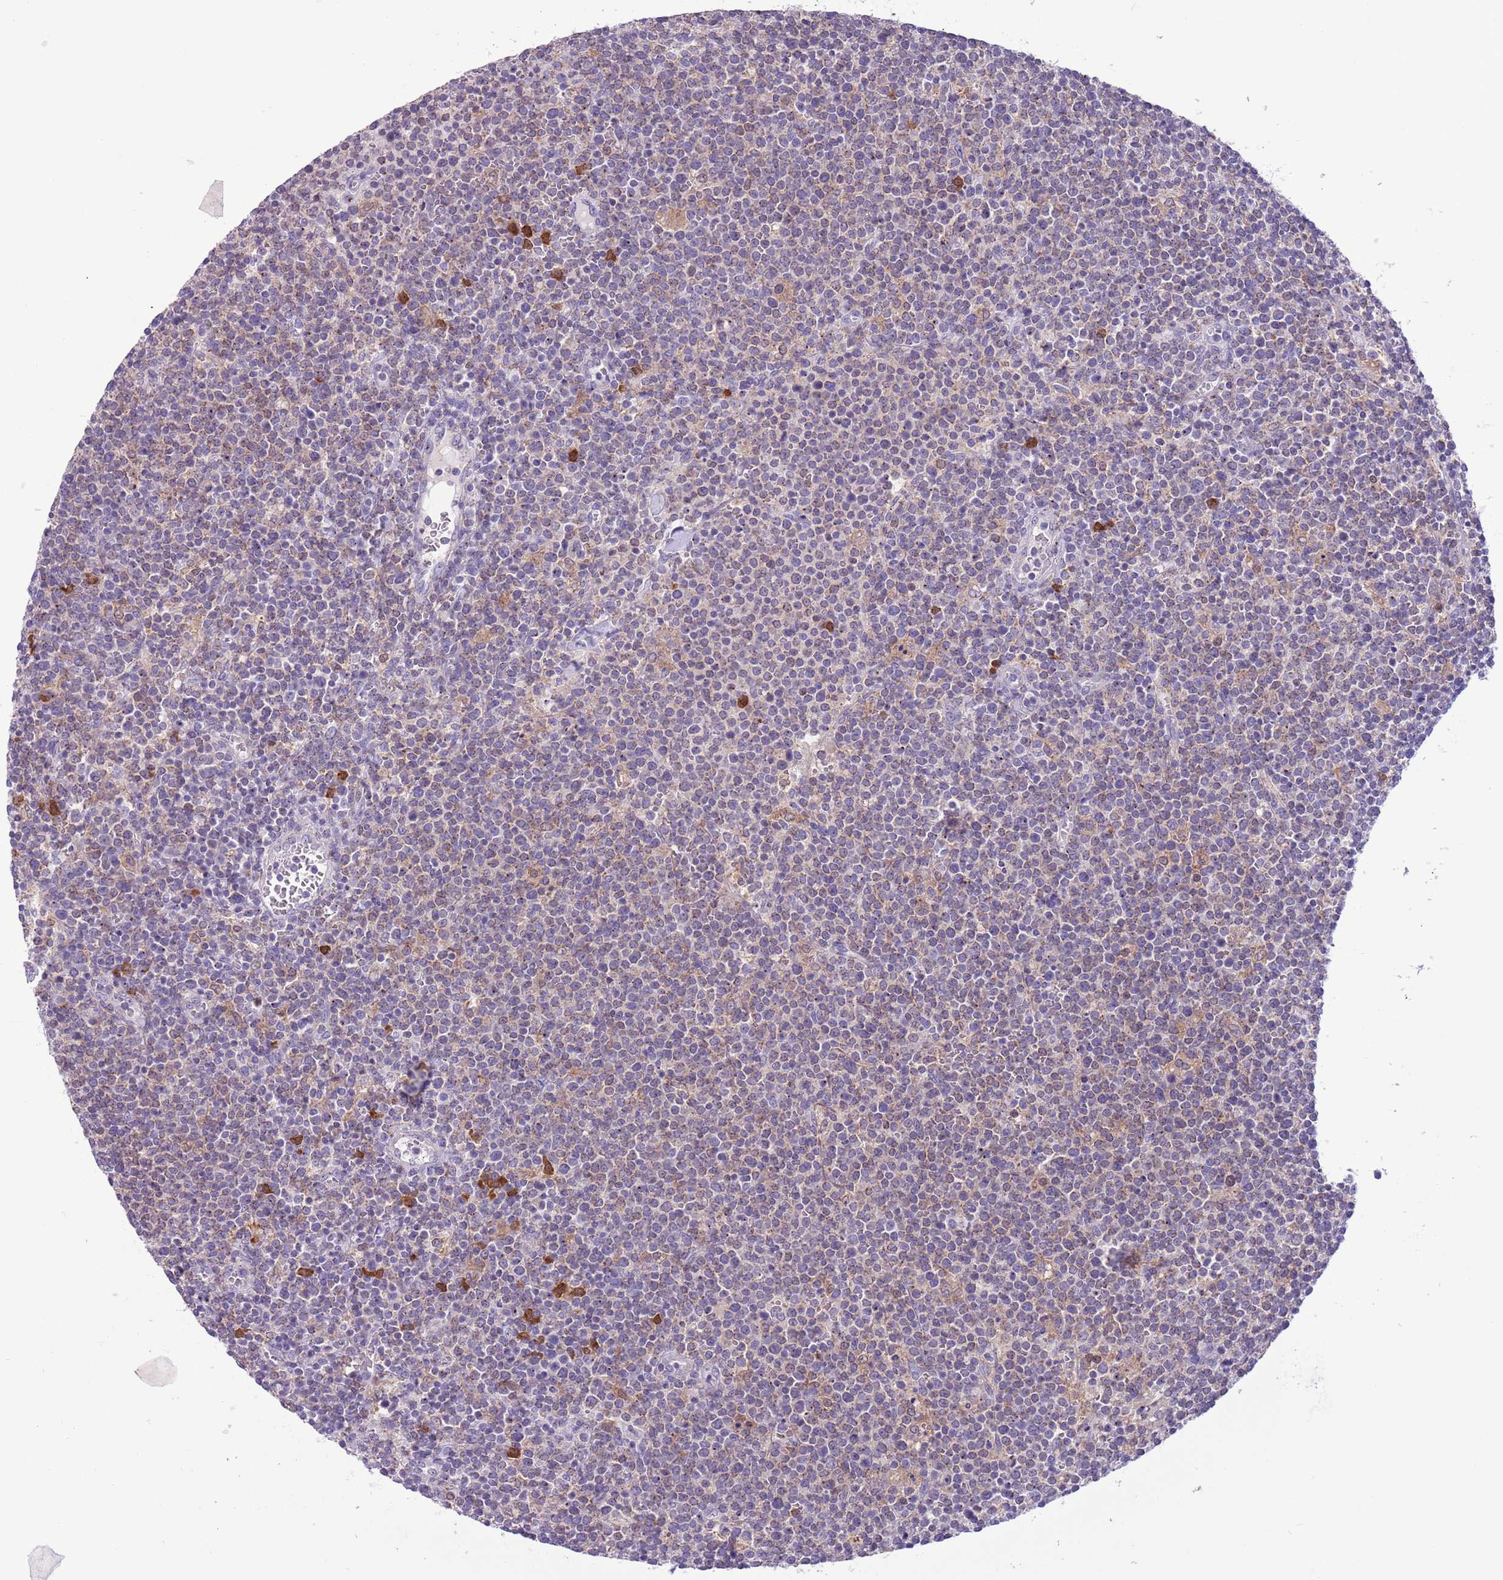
{"staining": {"intensity": "weak", "quantity": "25%-75%", "location": "cytoplasmic/membranous"}, "tissue": "lymphoma", "cell_type": "Tumor cells", "image_type": "cancer", "snomed": [{"axis": "morphology", "description": "Malignant lymphoma, non-Hodgkin's type, High grade"}, {"axis": "topography", "description": "Lymph node"}], "caption": "Tumor cells display low levels of weak cytoplasmic/membranous positivity in approximately 25%-75% of cells in malignant lymphoma, non-Hodgkin's type (high-grade). The staining was performed using DAB to visualize the protein expression in brown, while the nuclei were stained in blue with hematoxylin (Magnification: 20x).", "gene": "PFKFB2", "patient": {"sex": "male", "age": 61}}